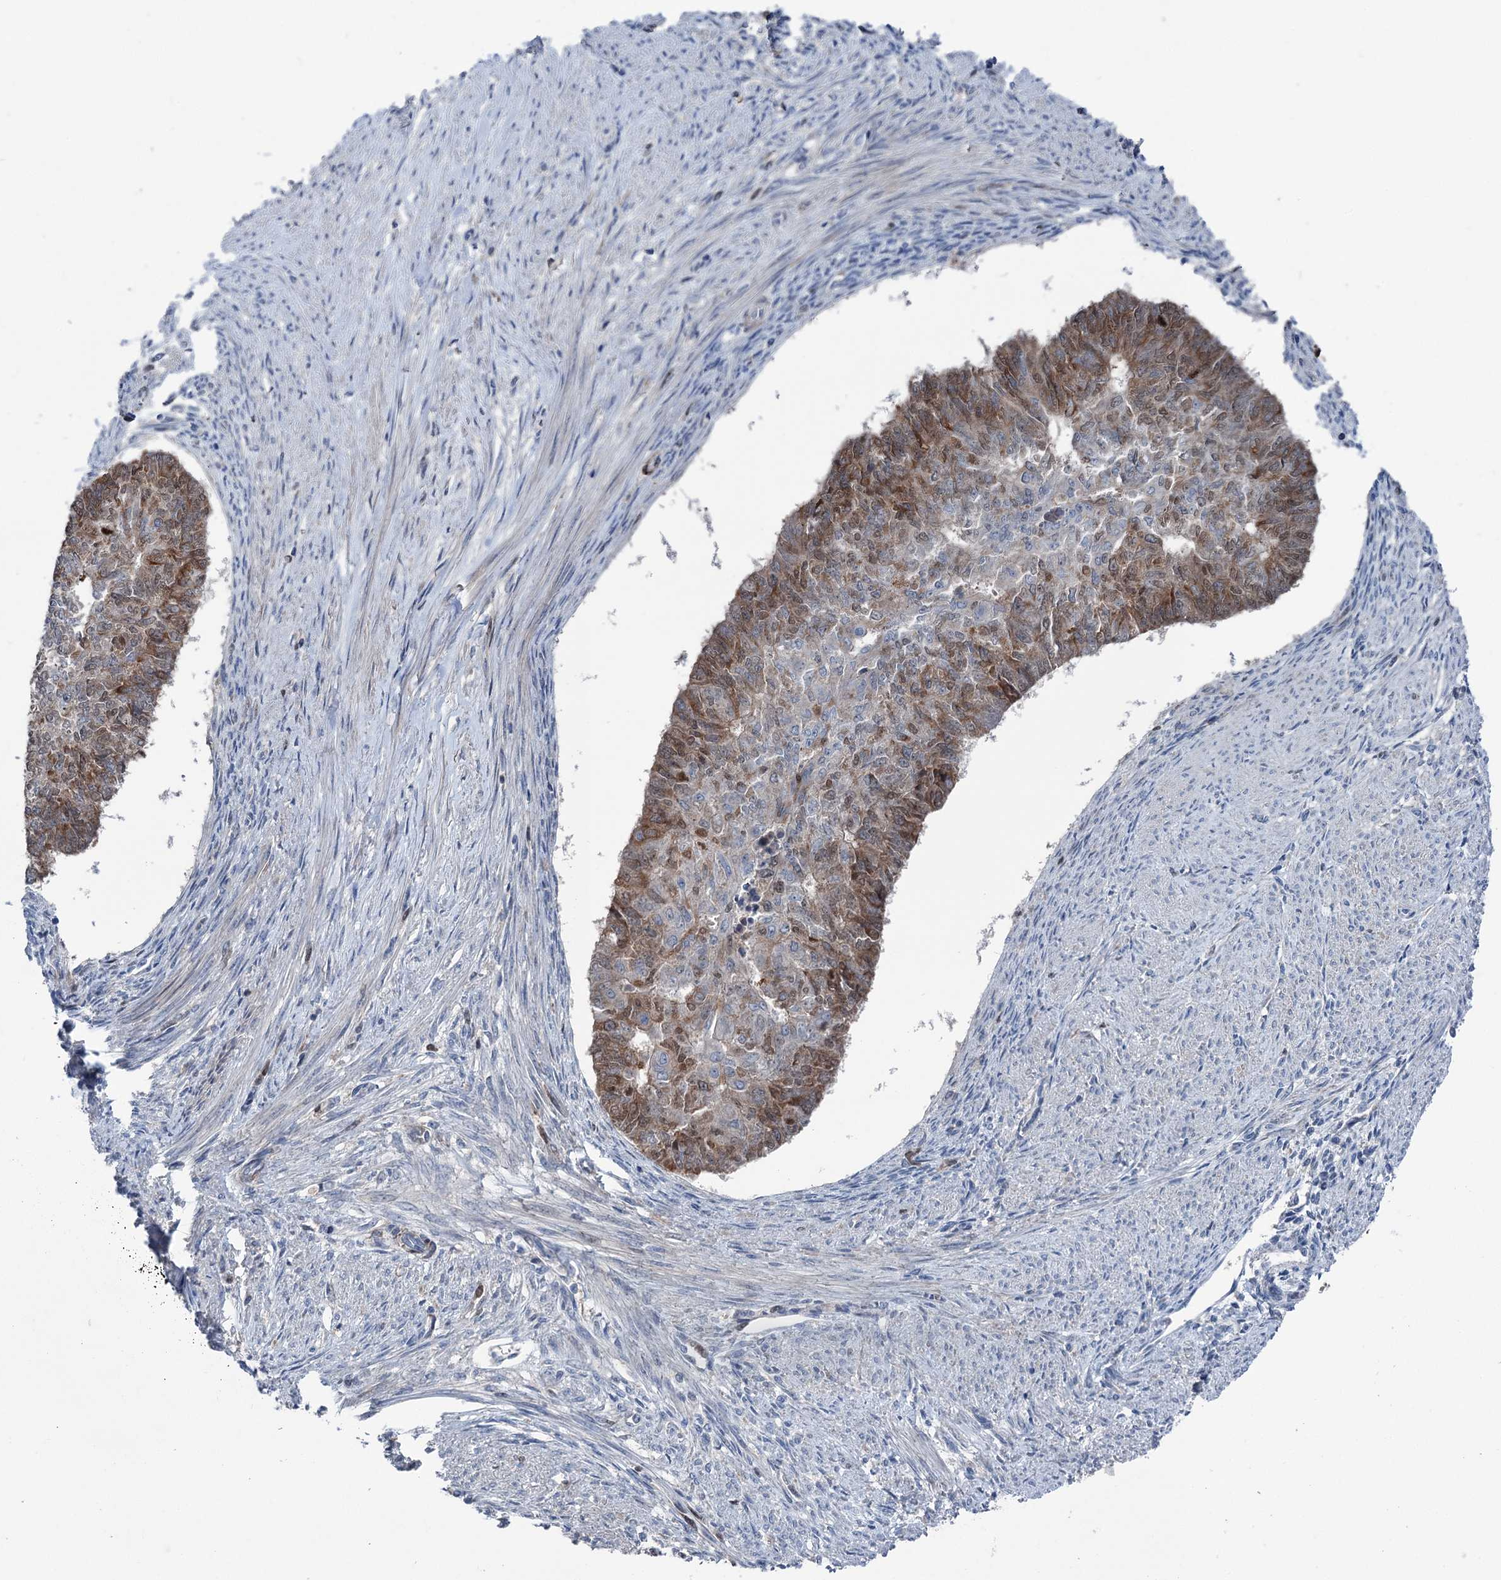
{"staining": {"intensity": "moderate", "quantity": "25%-75%", "location": "cytoplasmic/membranous,nuclear"}, "tissue": "endometrial cancer", "cell_type": "Tumor cells", "image_type": "cancer", "snomed": [{"axis": "morphology", "description": "Adenocarcinoma, NOS"}, {"axis": "topography", "description": "Endometrium"}], "caption": "Immunohistochemical staining of endometrial adenocarcinoma demonstrates moderate cytoplasmic/membranous and nuclear protein staining in approximately 25%-75% of tumor cells. (Brightfield microscopy of DAB IHC at high magnification).", "gene": "NCAPD2", "patient": {"sex": "female", "age": 32}}